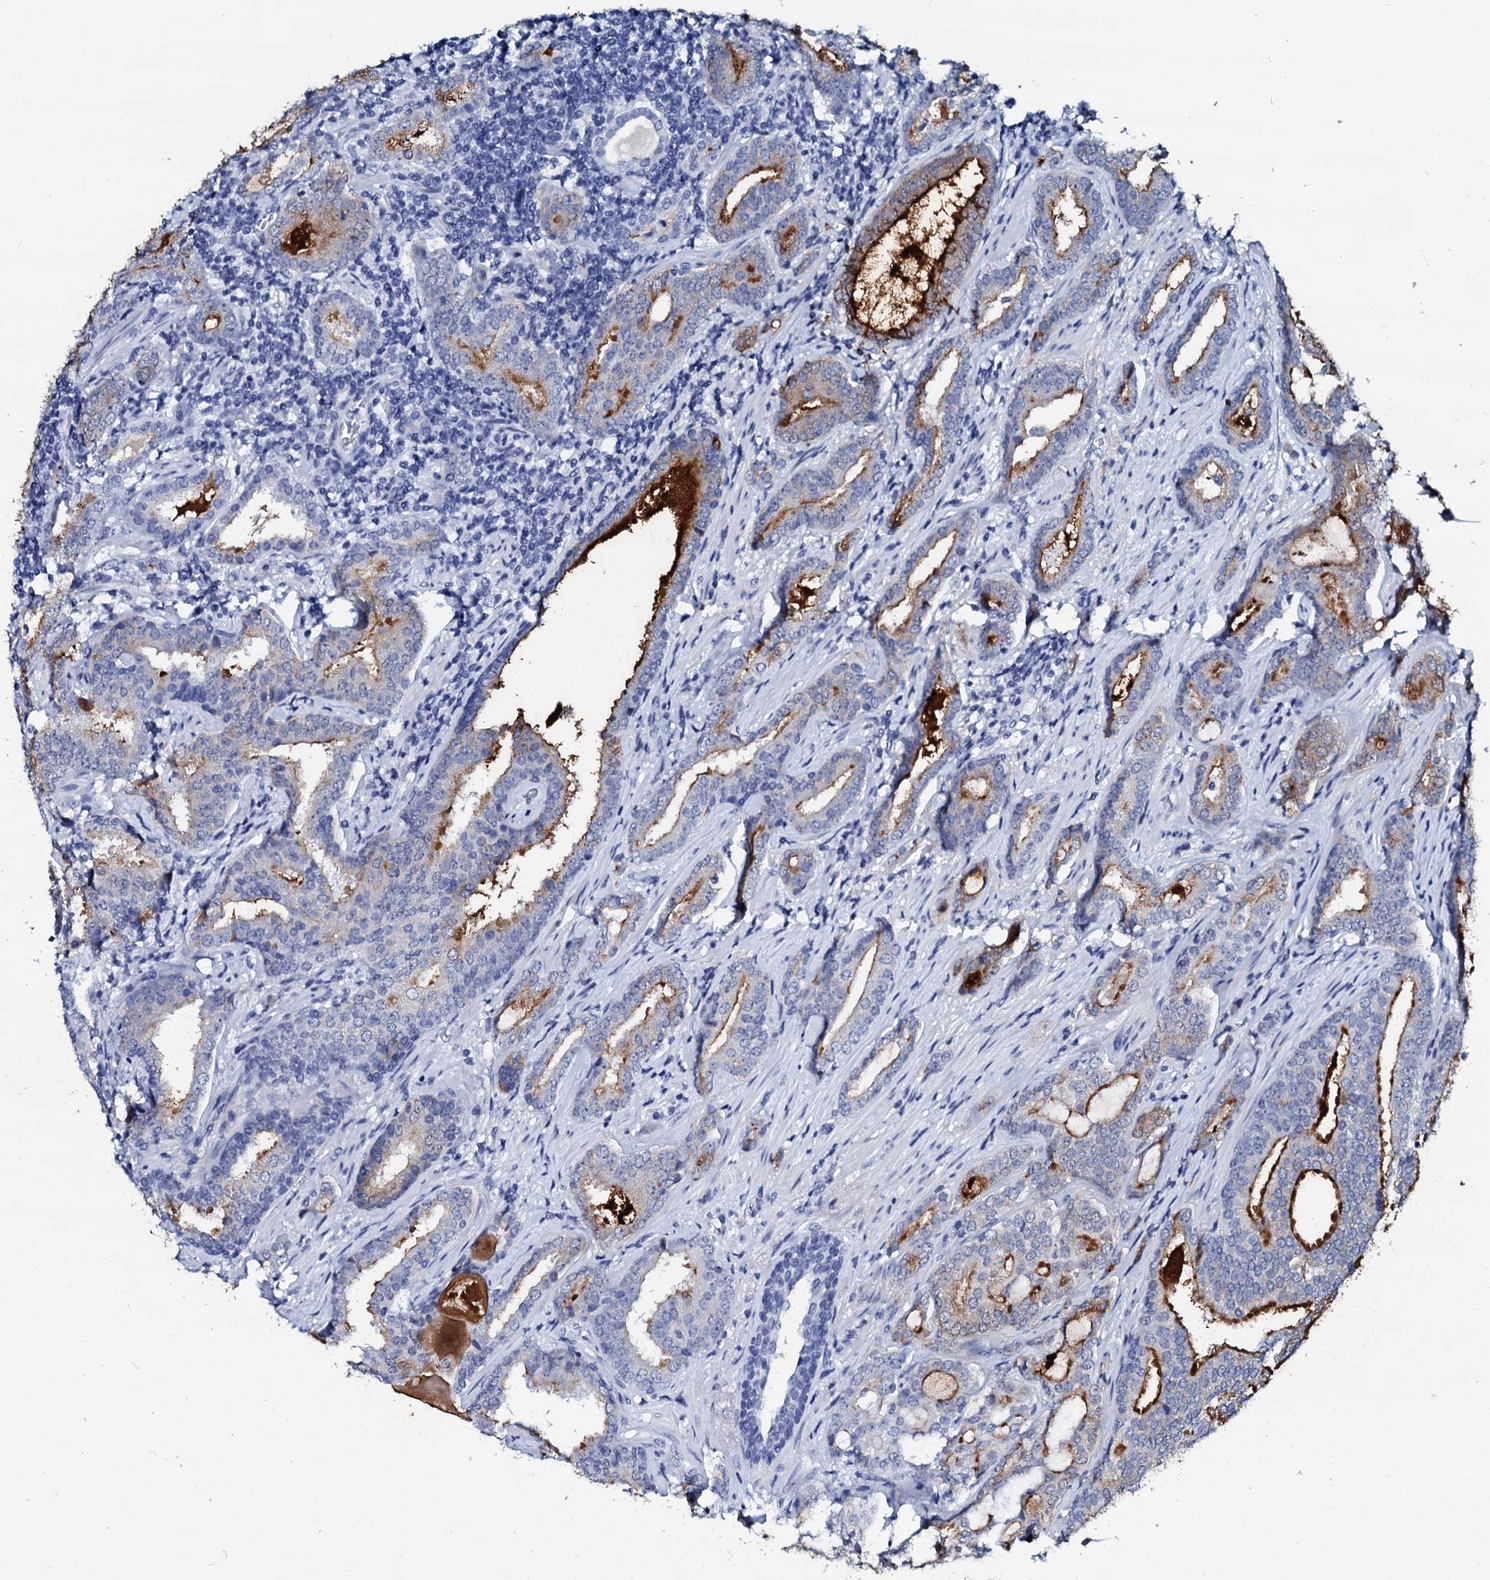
{"staining": {"intensity": "strong", "quantity": "<25%", "location": "cytoplasmic/membranous"}, "tissue": "prostate cancer", "cell_type": "Tumor cells", "image_type": "cancer", "snomed": [{"axis": "morphology", "description": "Adenocarcinoma, High grade"}, {"axis": "topography", "description": "Prostate"}], "caption": "Adenocarcinoma (high-grade) (prostate) tissue demonstrates strong cytoplasmic/membranous expression in approximately <25% of tumor cells", "gene": "SPATA19", "patient": {"sex": "male", "age": 63}}